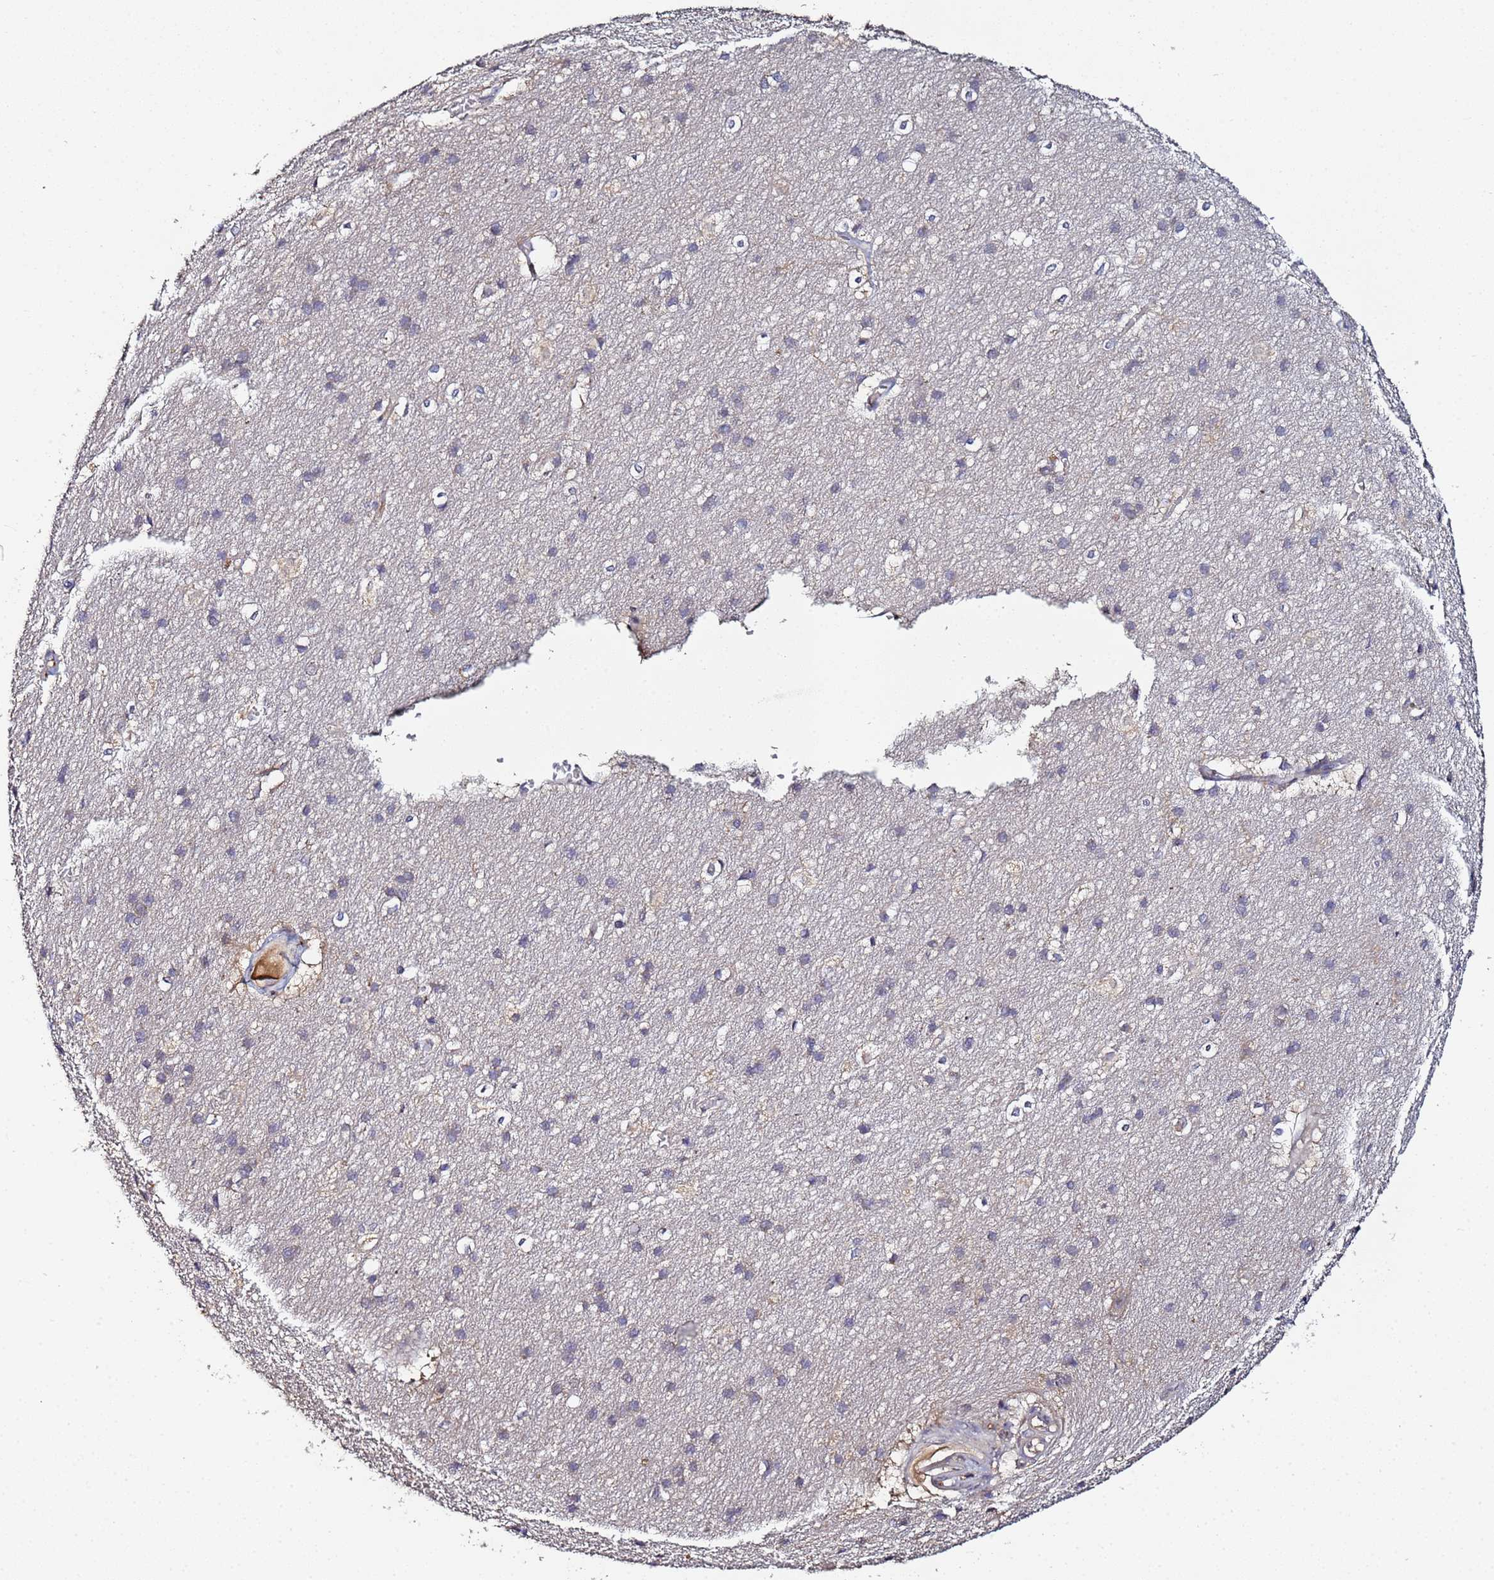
{"staining": {"intensity": "weak", "quantity": "<25%", "location": "cytoplasmic/membranous"}, "tissue": "cerebral cortex", "cell_type": "Endothelial cells", "image_type": "normal", "snomed": [{"axis": "morphology", "description": "Normal tissue, NOS"}, {"axis": "topography", "description": "Cerebral cortex"}], "caption": "A high-resolution micrograph shows immunohistochemistry staining of benign cerebral cortex, which reveals no significant staining in endothelial cells.", "gene": "OSER1", "patient": {"sex": "male", "age": 54}}